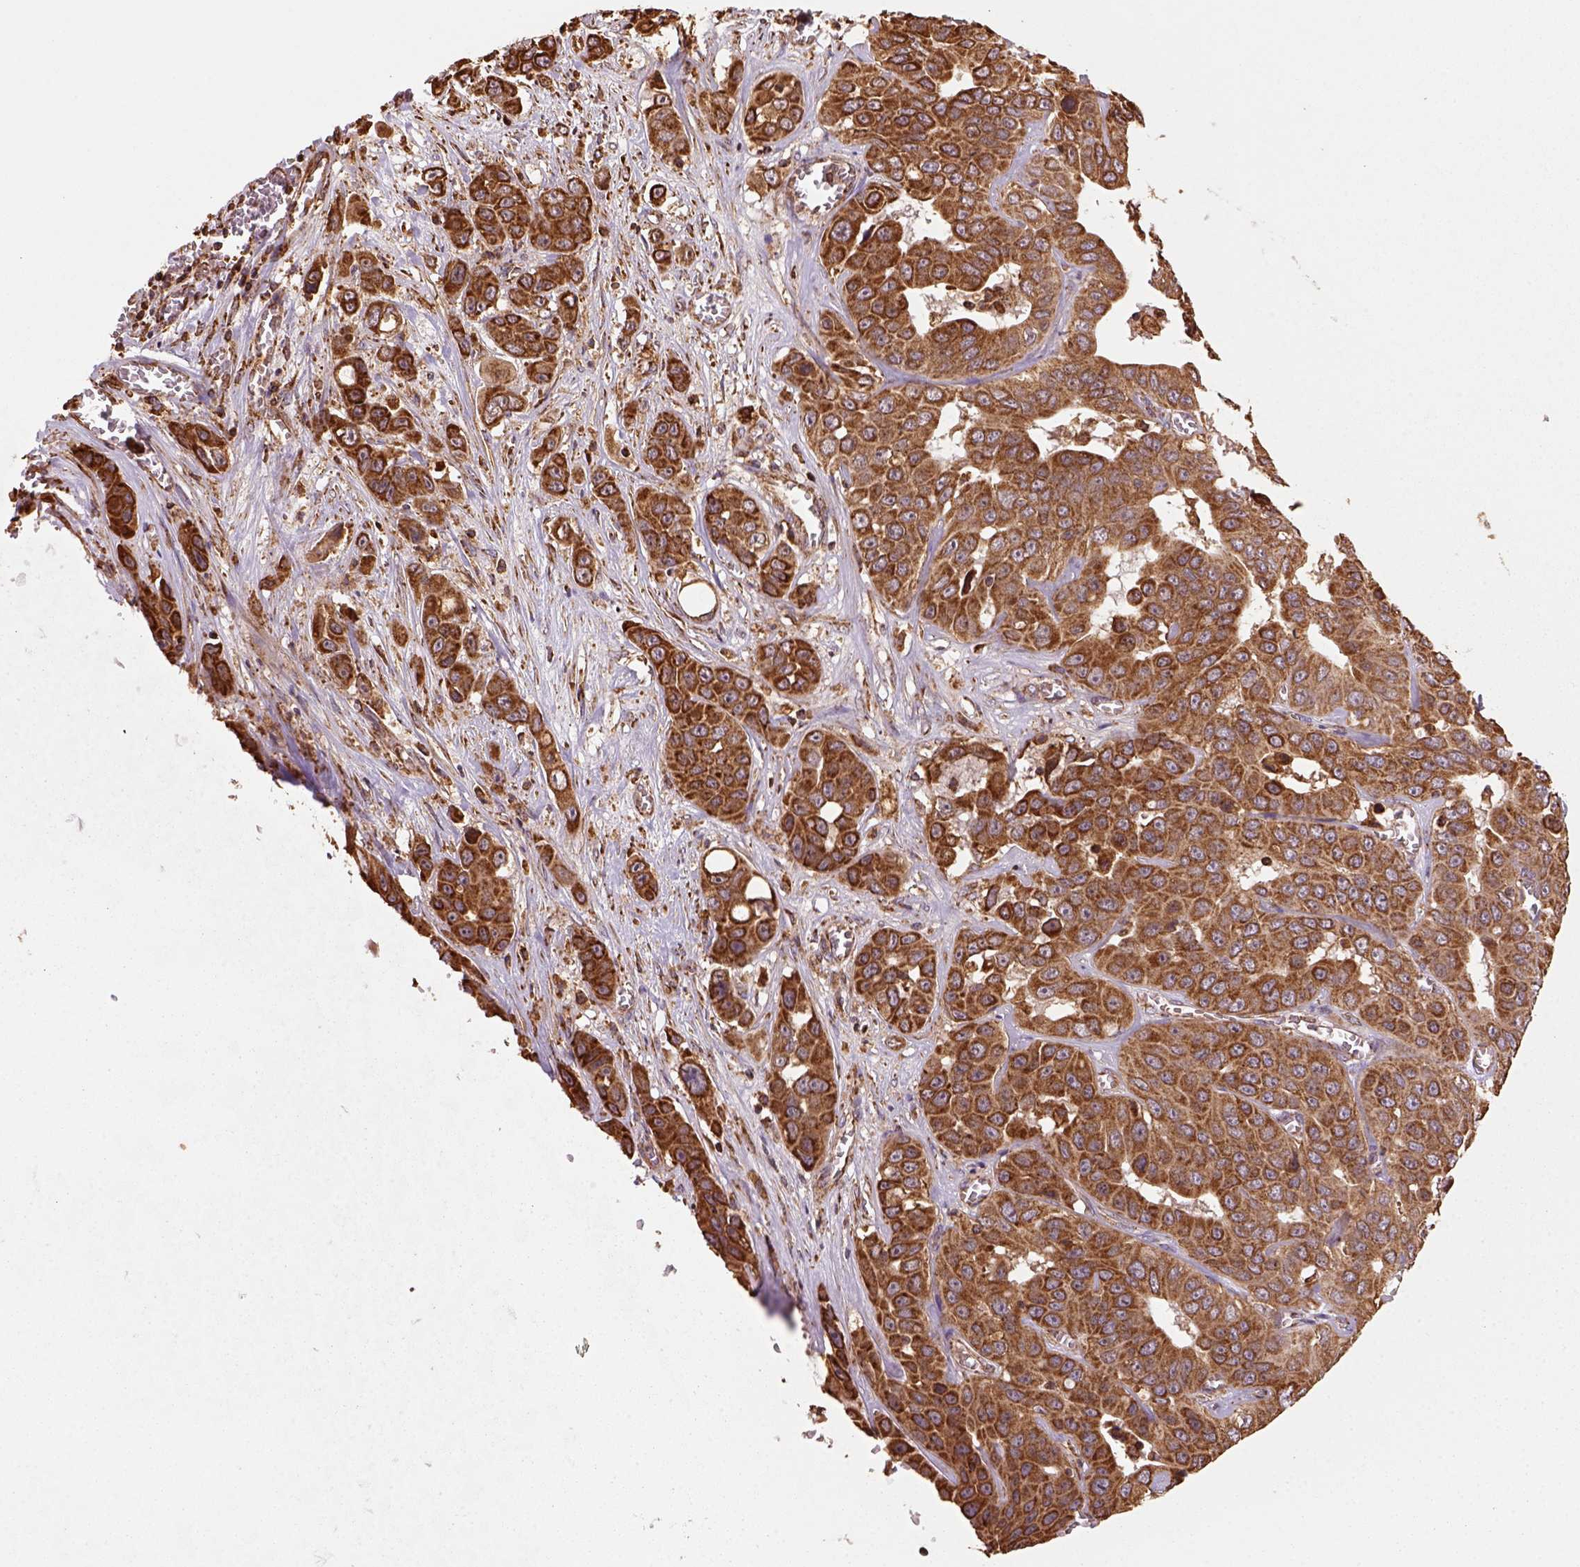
{"staining": {"intensity": "strong", "quantity": ">75%", "location": "cytoplasmic/membranous"}, "tissue": "liver cancer", "cell_type": "Tumor cells", "image_type": "cancer", "snomed": [{"axis": "morphology", "description": "Cholangiocarcinoma"}, {"axis": "topography", "description": "Liver"}], "caption": "Liver cancer stained with a protein marker displays strong staining in tumor cells.", "gene": "MAPK8IP3", "patient": {"sex": "female", "age": 52}}